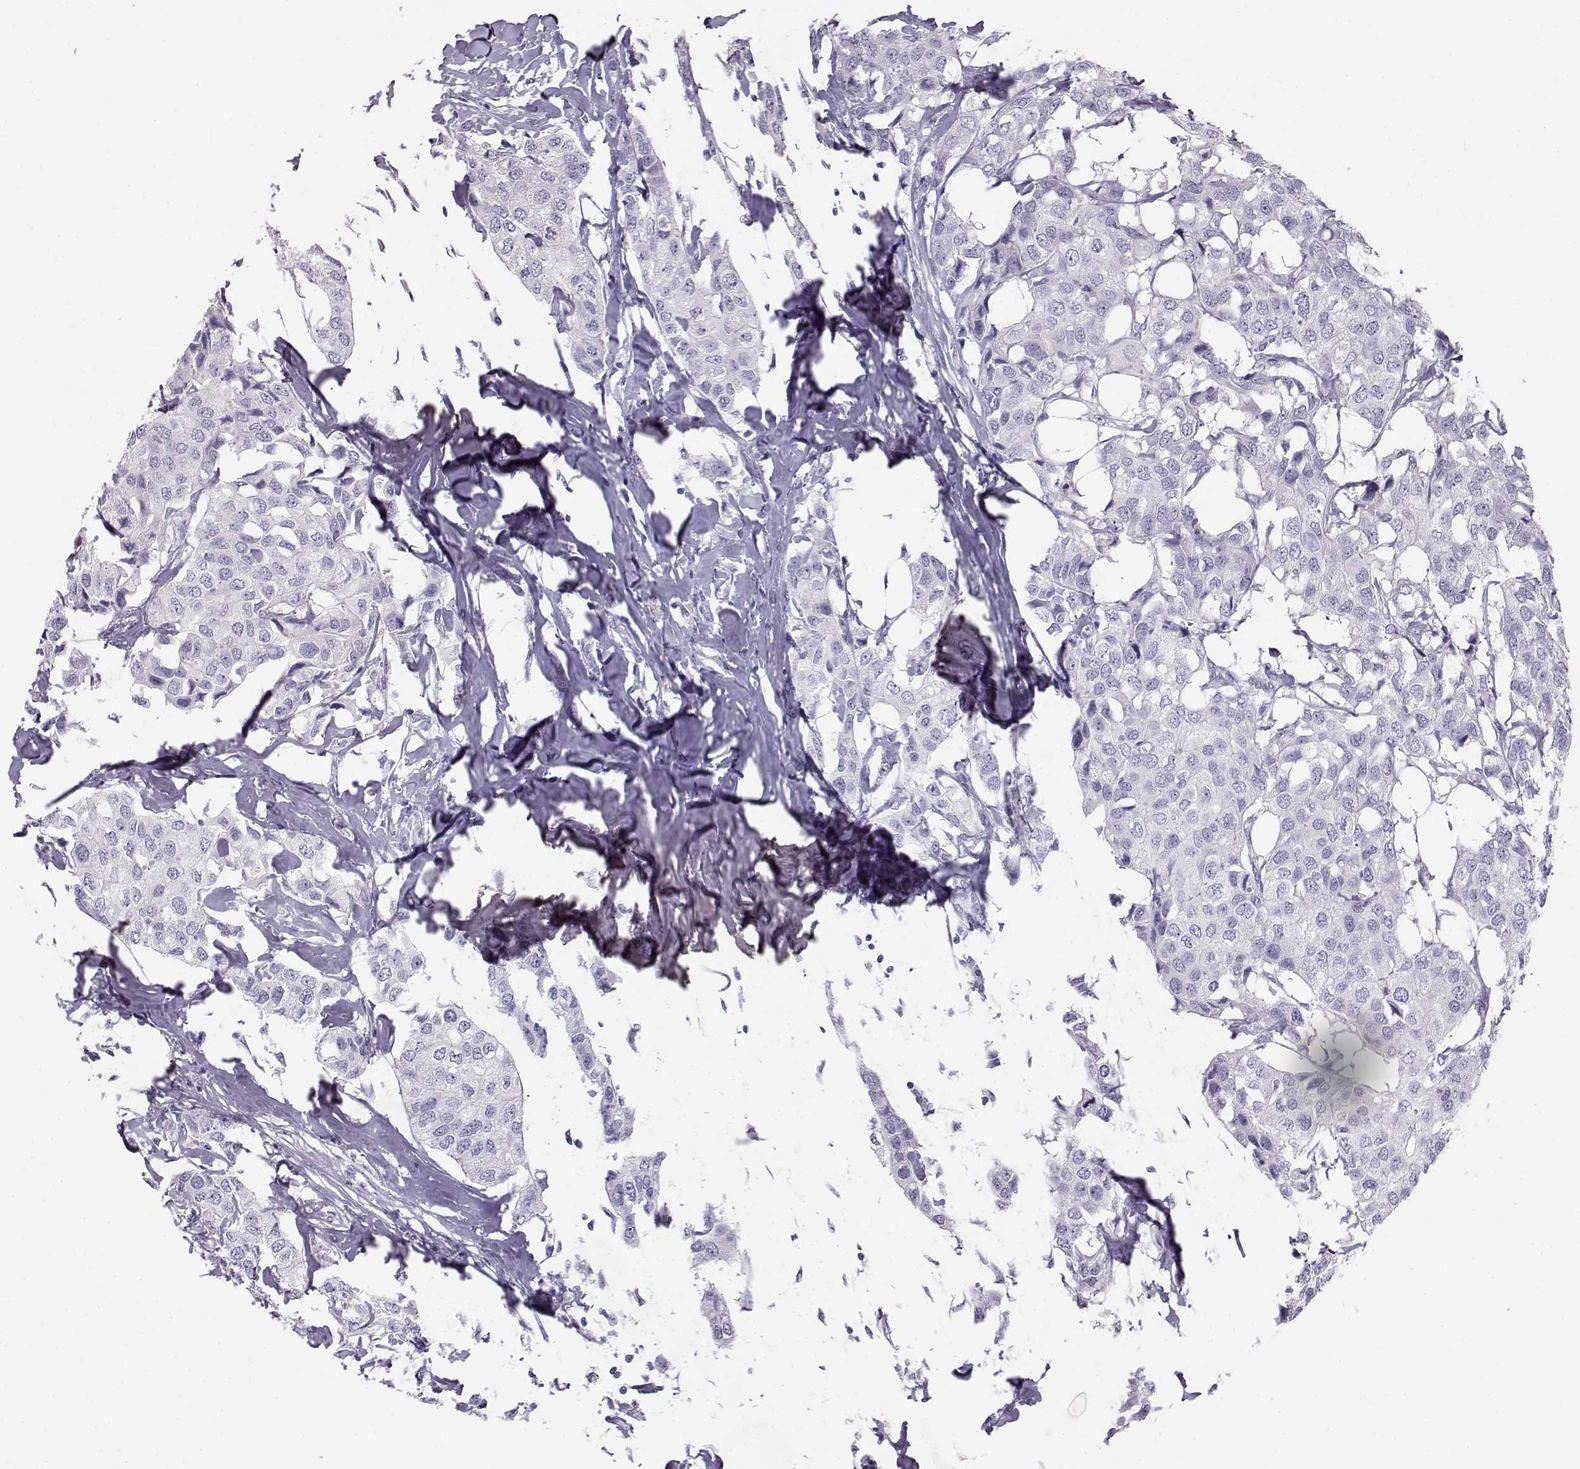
{"staining": {"intensity": "negative", "quantity": "none", "location": "none"}, "tissue": "breast cancer", "cell_type": "Tumor cells", "image_type": "cancer", "snomed": [{"axis": "morphology", "description": "Duct carcinoma"}, {"axis": "topography", "description": "Breast"}], "caption": "Breast infiltrating ductal carcinoma stained for a protein using IHC reveals no positivity tumor cells.", "gene": "MYCBPAP", "patient": {"sex": "female", "age": 80}}